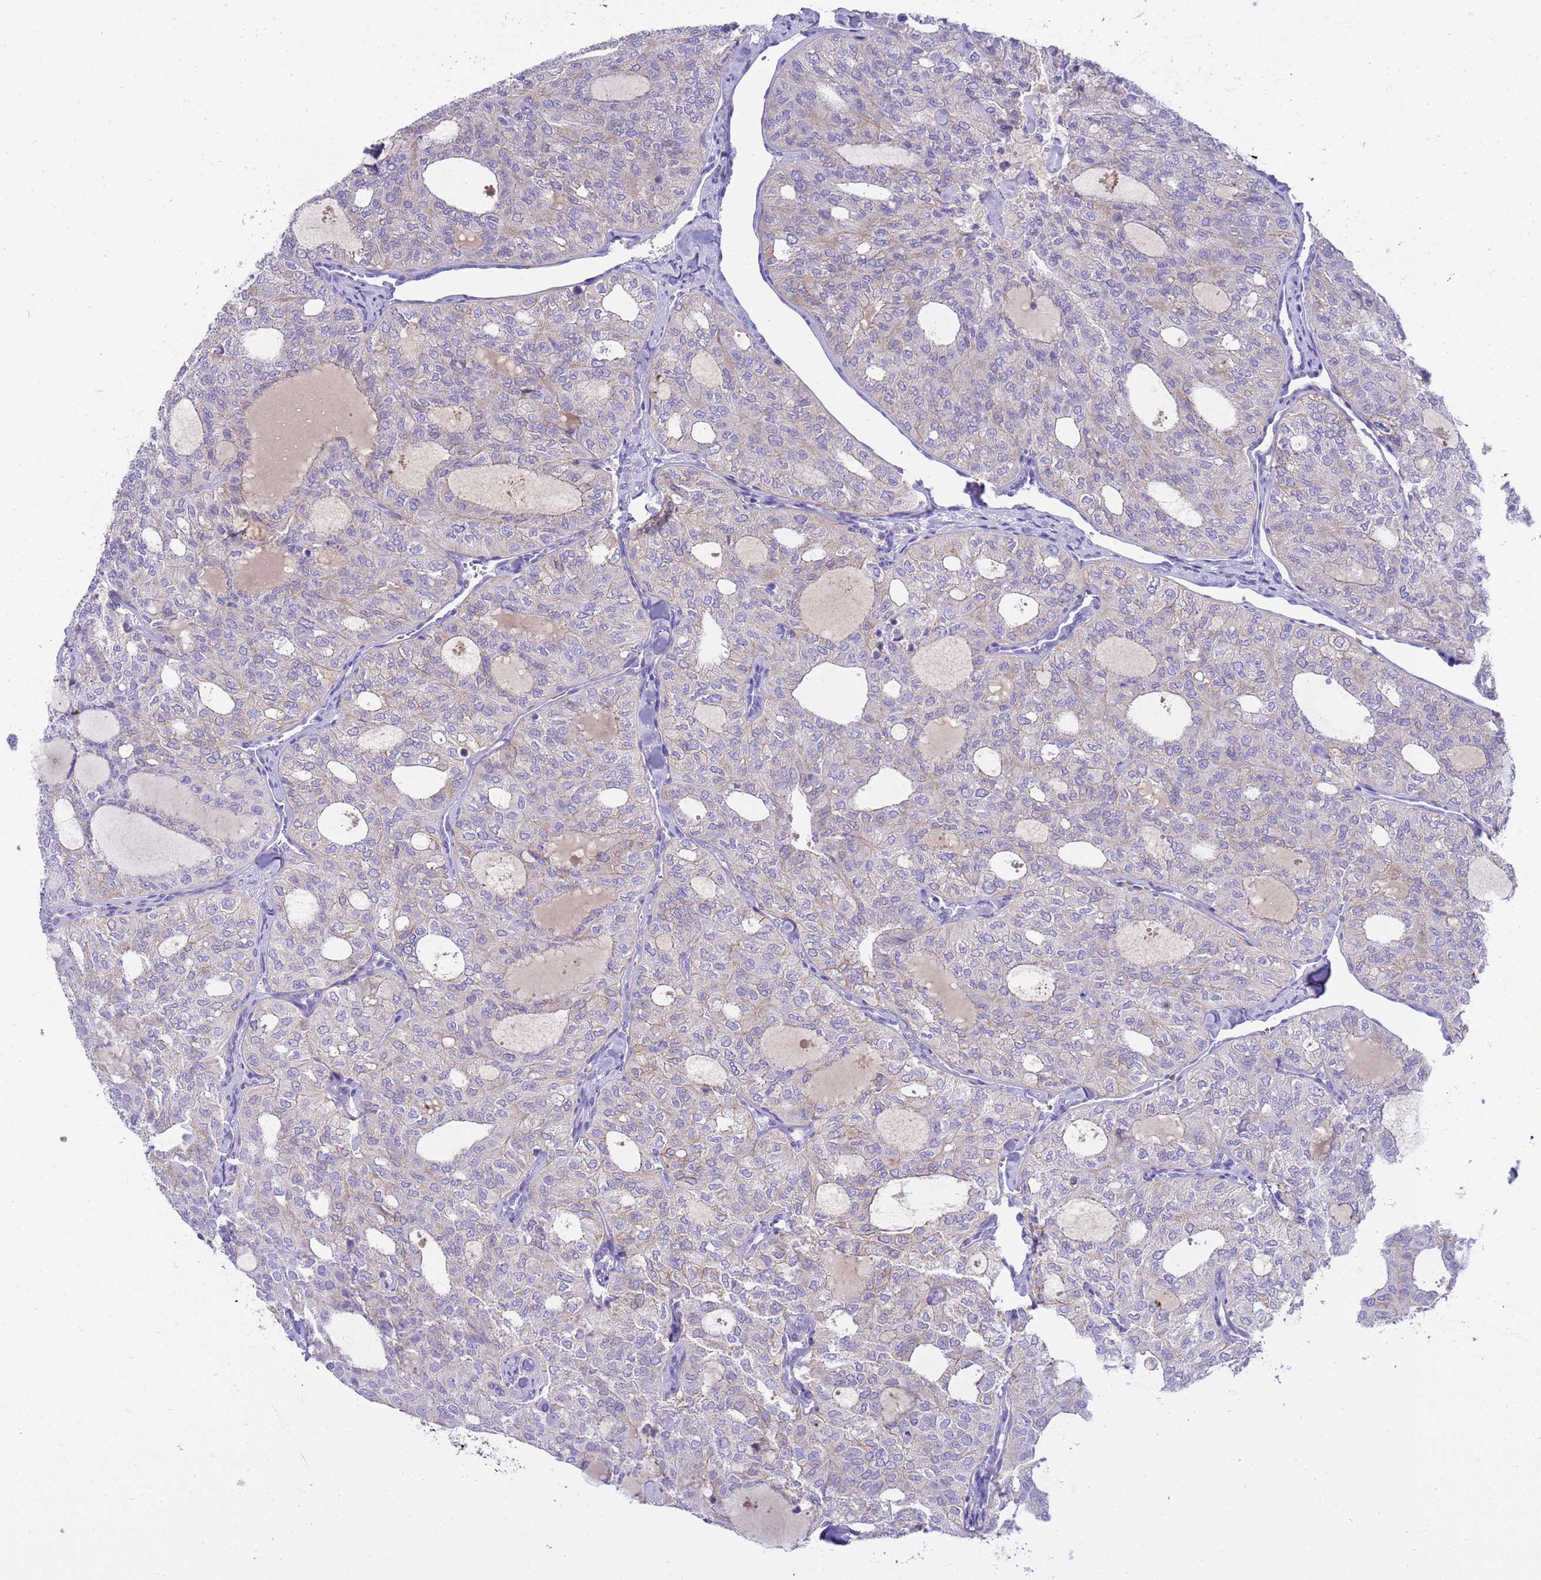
{"staining": {"intensity": "negative", "quantity": "none", "location": "none"}, "tissue": "thyroid cancer", "cell_type": "Tumor cells", "image_type": "cancer", "snomed": [{"axis": "morphology", "description": "Follicular adenoma carcinoma, NOS"}, {"axis": "topography", "description": "Thyroid gland"}], "caption": "The image demonstrates no significant staining in tumor cells of thyroid cancer. (Immunohistochemistry (ihc), brightfield microscopy, high magnification).", "gene": "RIPPLY2", "patient": {"sex": "male", "age": 75}}